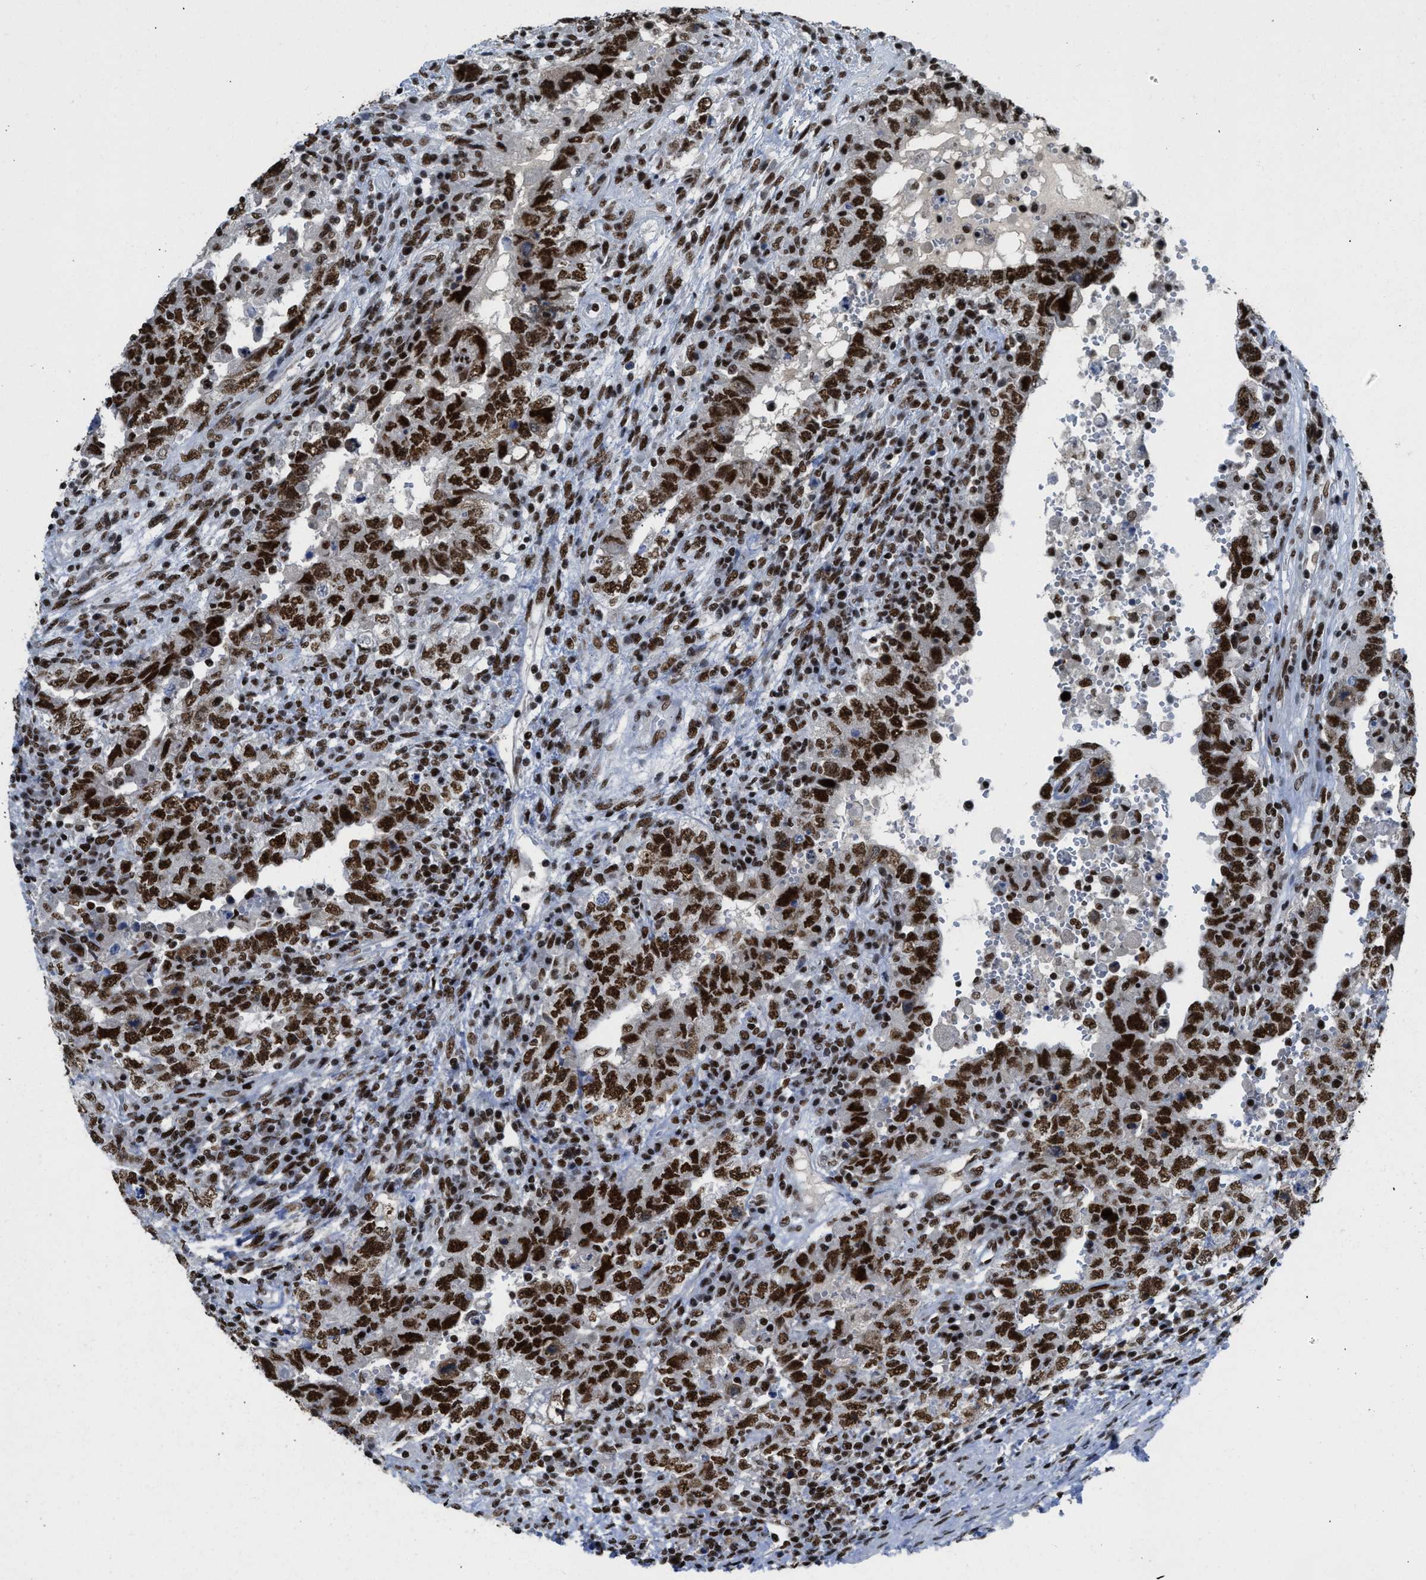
{"staining": {"intensity": "strong", "quantity": ">75%", "location": "nuclear"}, "tissue": "testis cancer", "cell_type": "Tumor cells", "image_type": "cancer", "snomed": [{"axis": "morphology", "description": "Carcinoma, Embryonal, NOS"}, {"axis": "topography", "description": "Testis"}], "caption": "High-power microscopy captured an immunohistochemistry micrograph of testis cancer (embryonal carcinoma), revealing strong nuclear expression in approximately >75% of tumor cells. Using DAB (3,3'-diaminobenzidine) (brown) and hematoxylin (blue) stains, captured at high magnification using brightfield microscopy.", "gene": "SCAF4", "patient": {"sex": "male", "age": 26}}